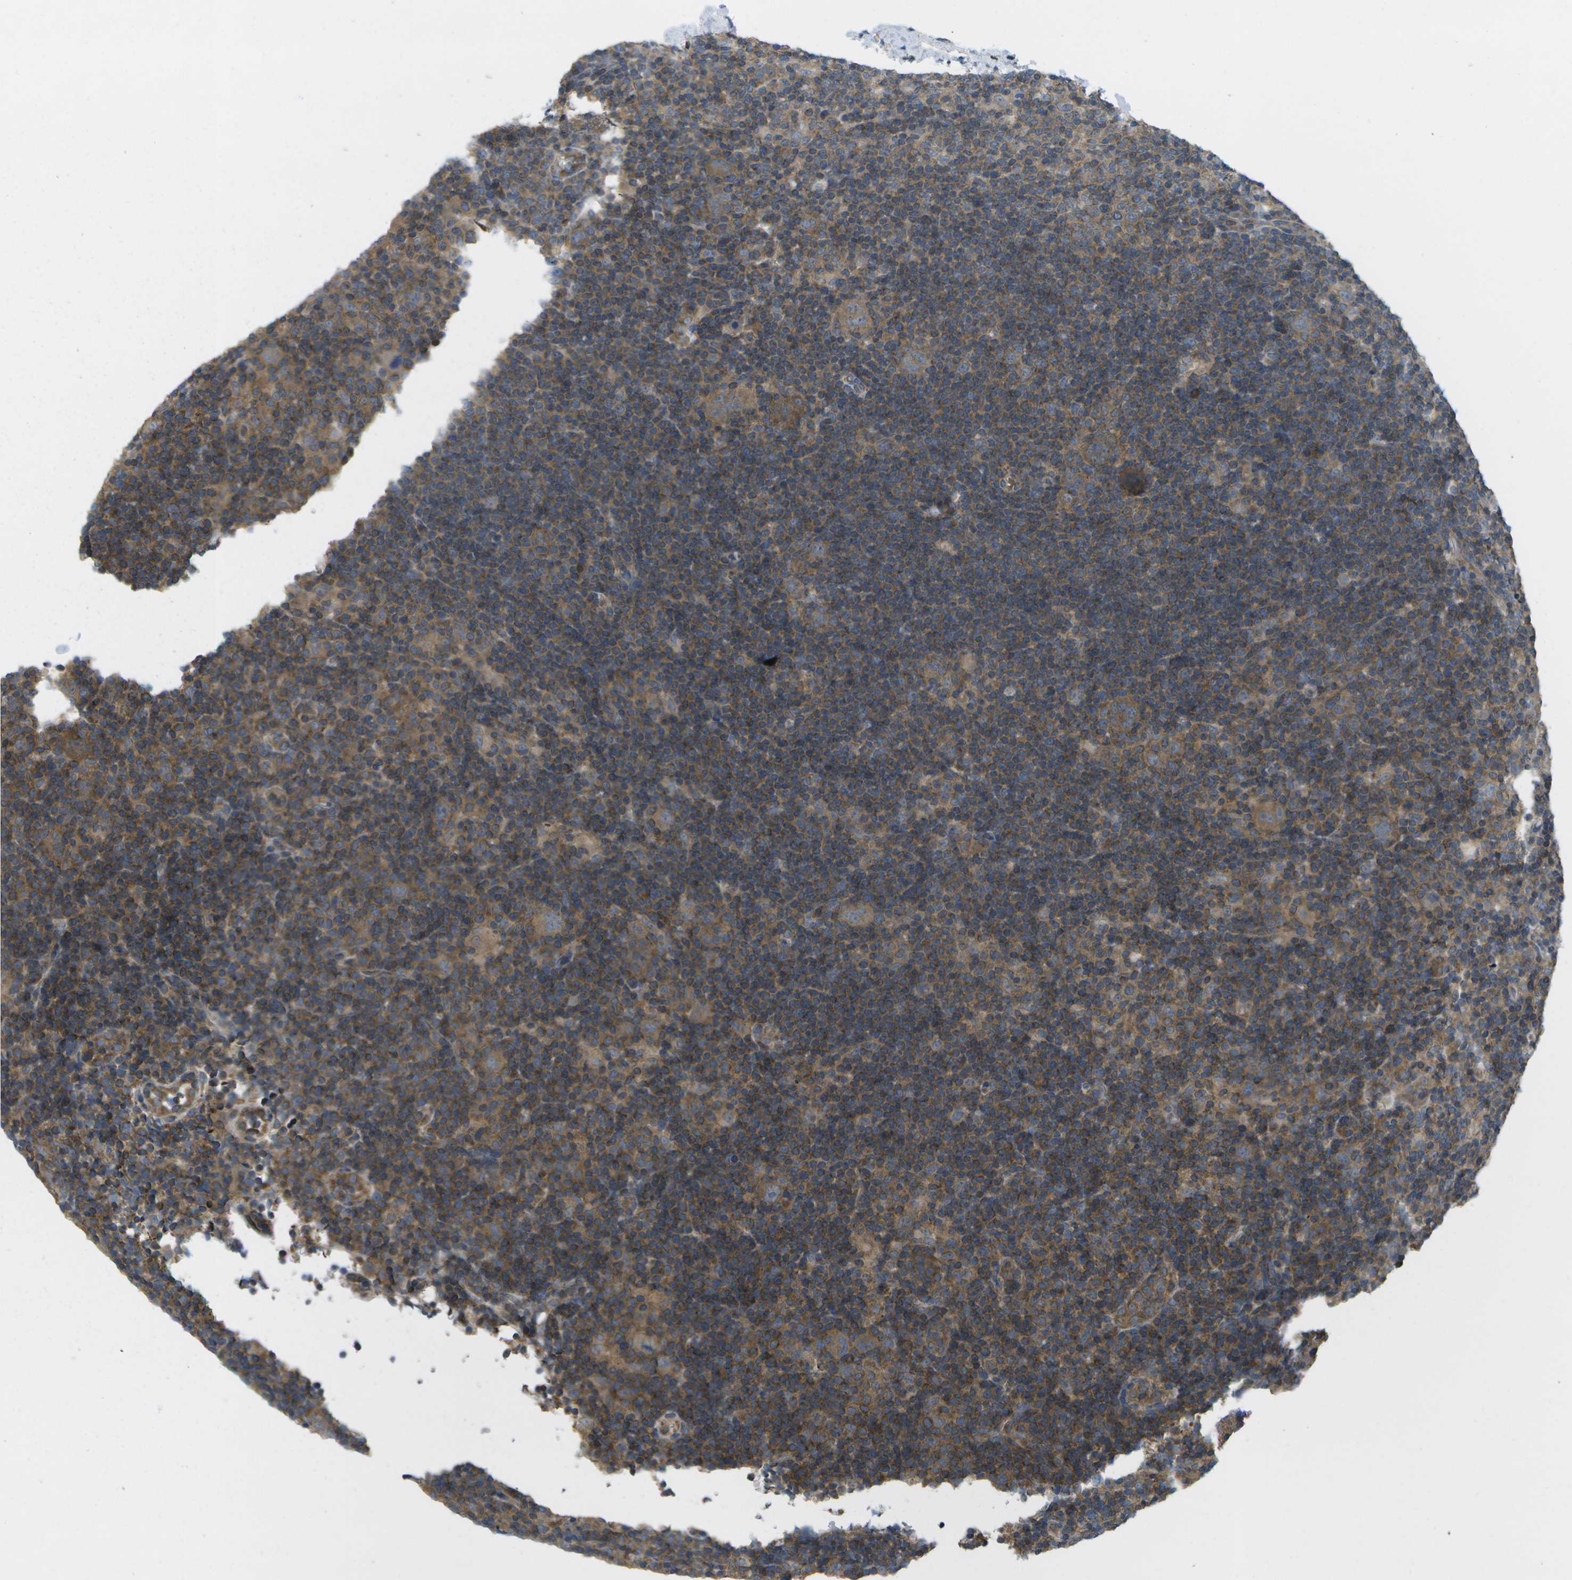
{"staining": {"intensity": "moderate", "quantity": ">75%", "location": "cytoplasmic/membranous"}, "tissue": "lymphoma", "cell_type": "Tumor cells", "image_type": "cancer", "snomed": [{"axis": "morphology", "description": "Hodgkin's disease, NOS"}, {"axis": "topography", "description": "Lymph node"}], "caption": "DAB immunohistochemical staining of lymphoma exhibits moderate cytoplasmic/membranous protein expression in about >75% of tumor cells.", "gene": "DPM3", "patient": {"sex": "female", "age": 57}}